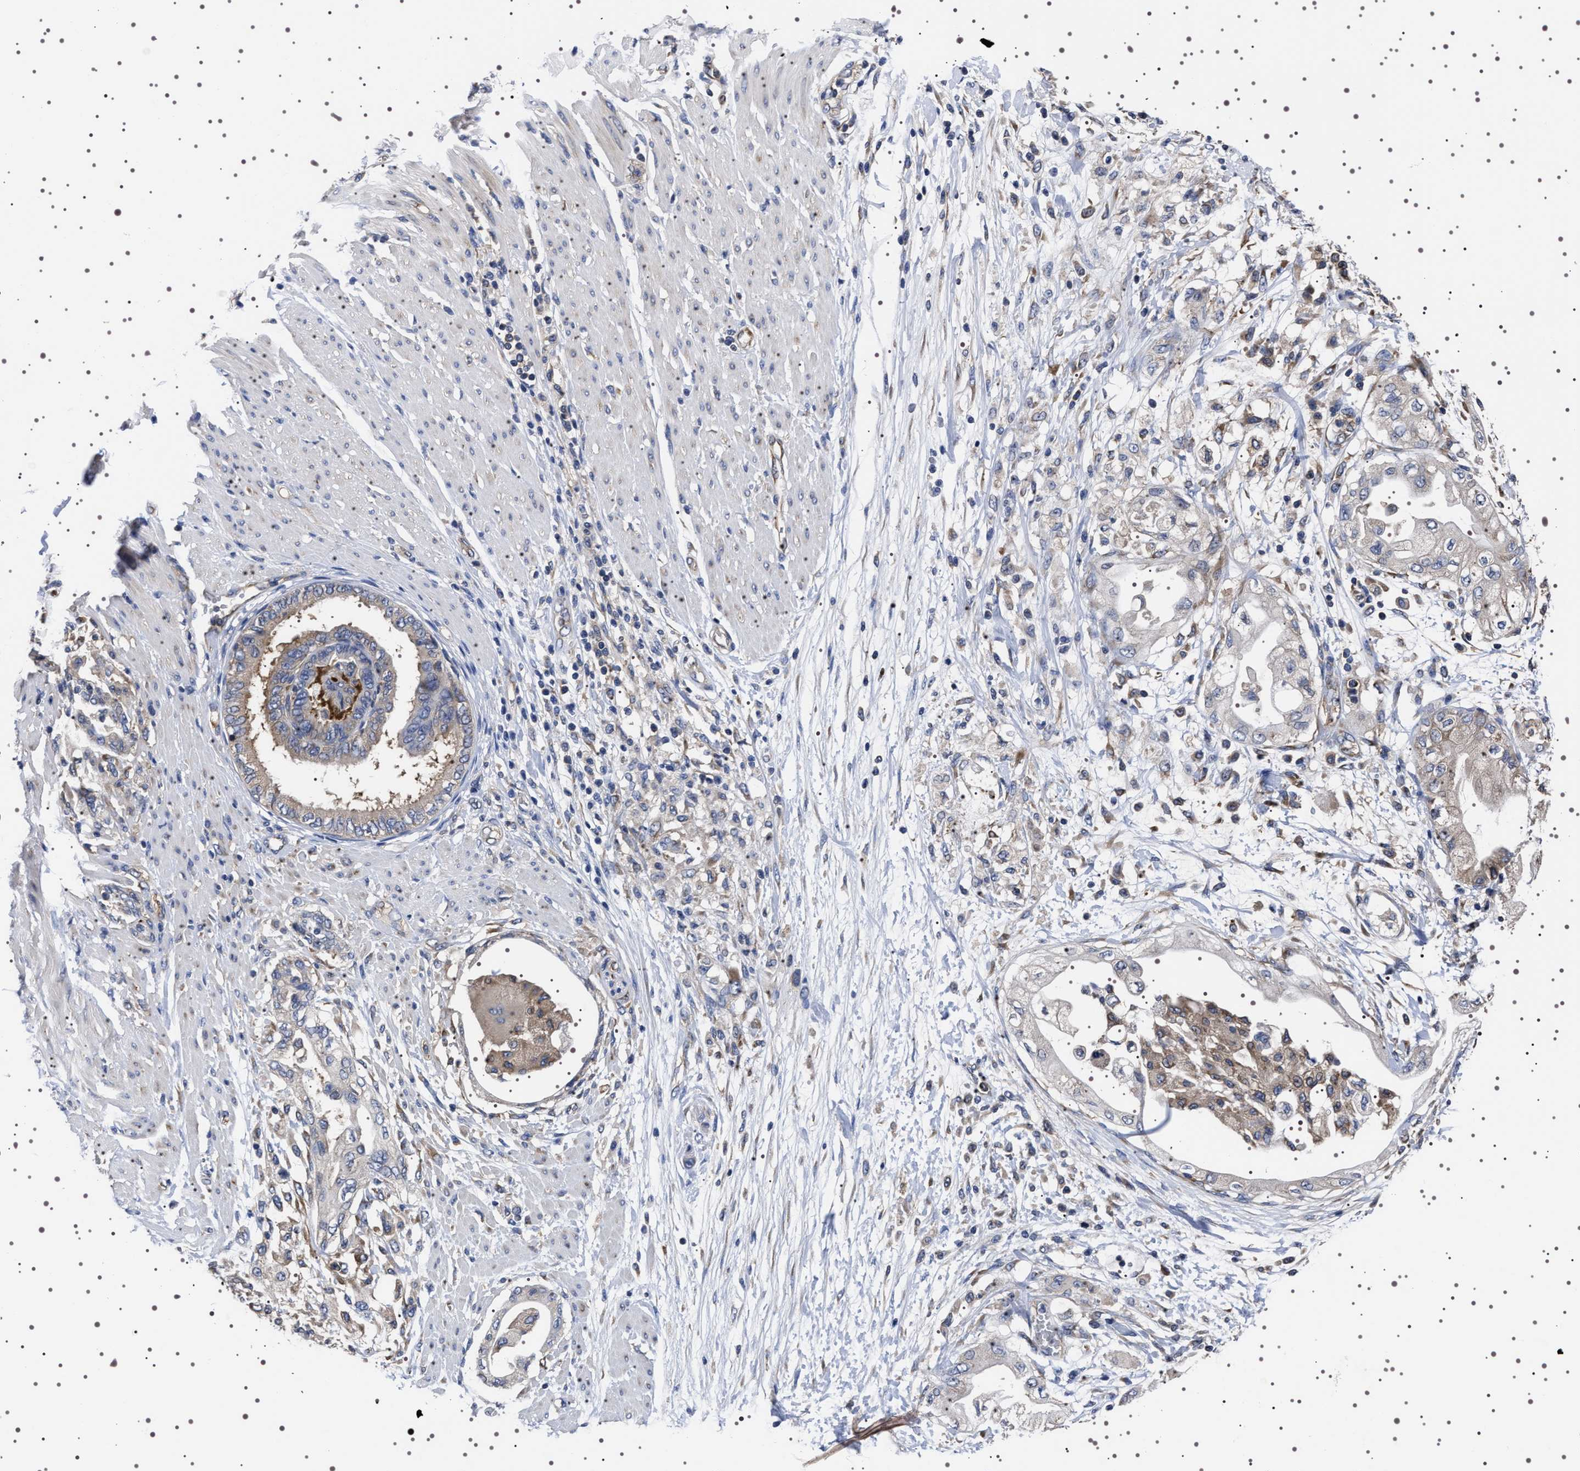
{"staining": {"intensity": "moderate", "quantity": ">75%", "location": "cytoplasmic/membranous"}, "tissue": "adipose tissue", "cell_type": "Adipocytes", "image_type": "normal", "snomed": [{"axis": "morphology", "description": "Normal tissue, NOS"}, {"axis": "morphology", "description": "Adenocarcinoma, NOS"}, {"axis": "topography", "description": "Duodenum"}, {"axis": "topography", "description": "Peripheral nerve tissue"}], "caption": "Immunohistochemical staining of unremarkable adipose tissue displays moderate cytoplasmic/membranous protein positivity in about >75% of adipocytes. (IHC, brightfield microscopy, high magnification).", "gene": "DARS1", "patient": {"sex": "female", "age": 60}}